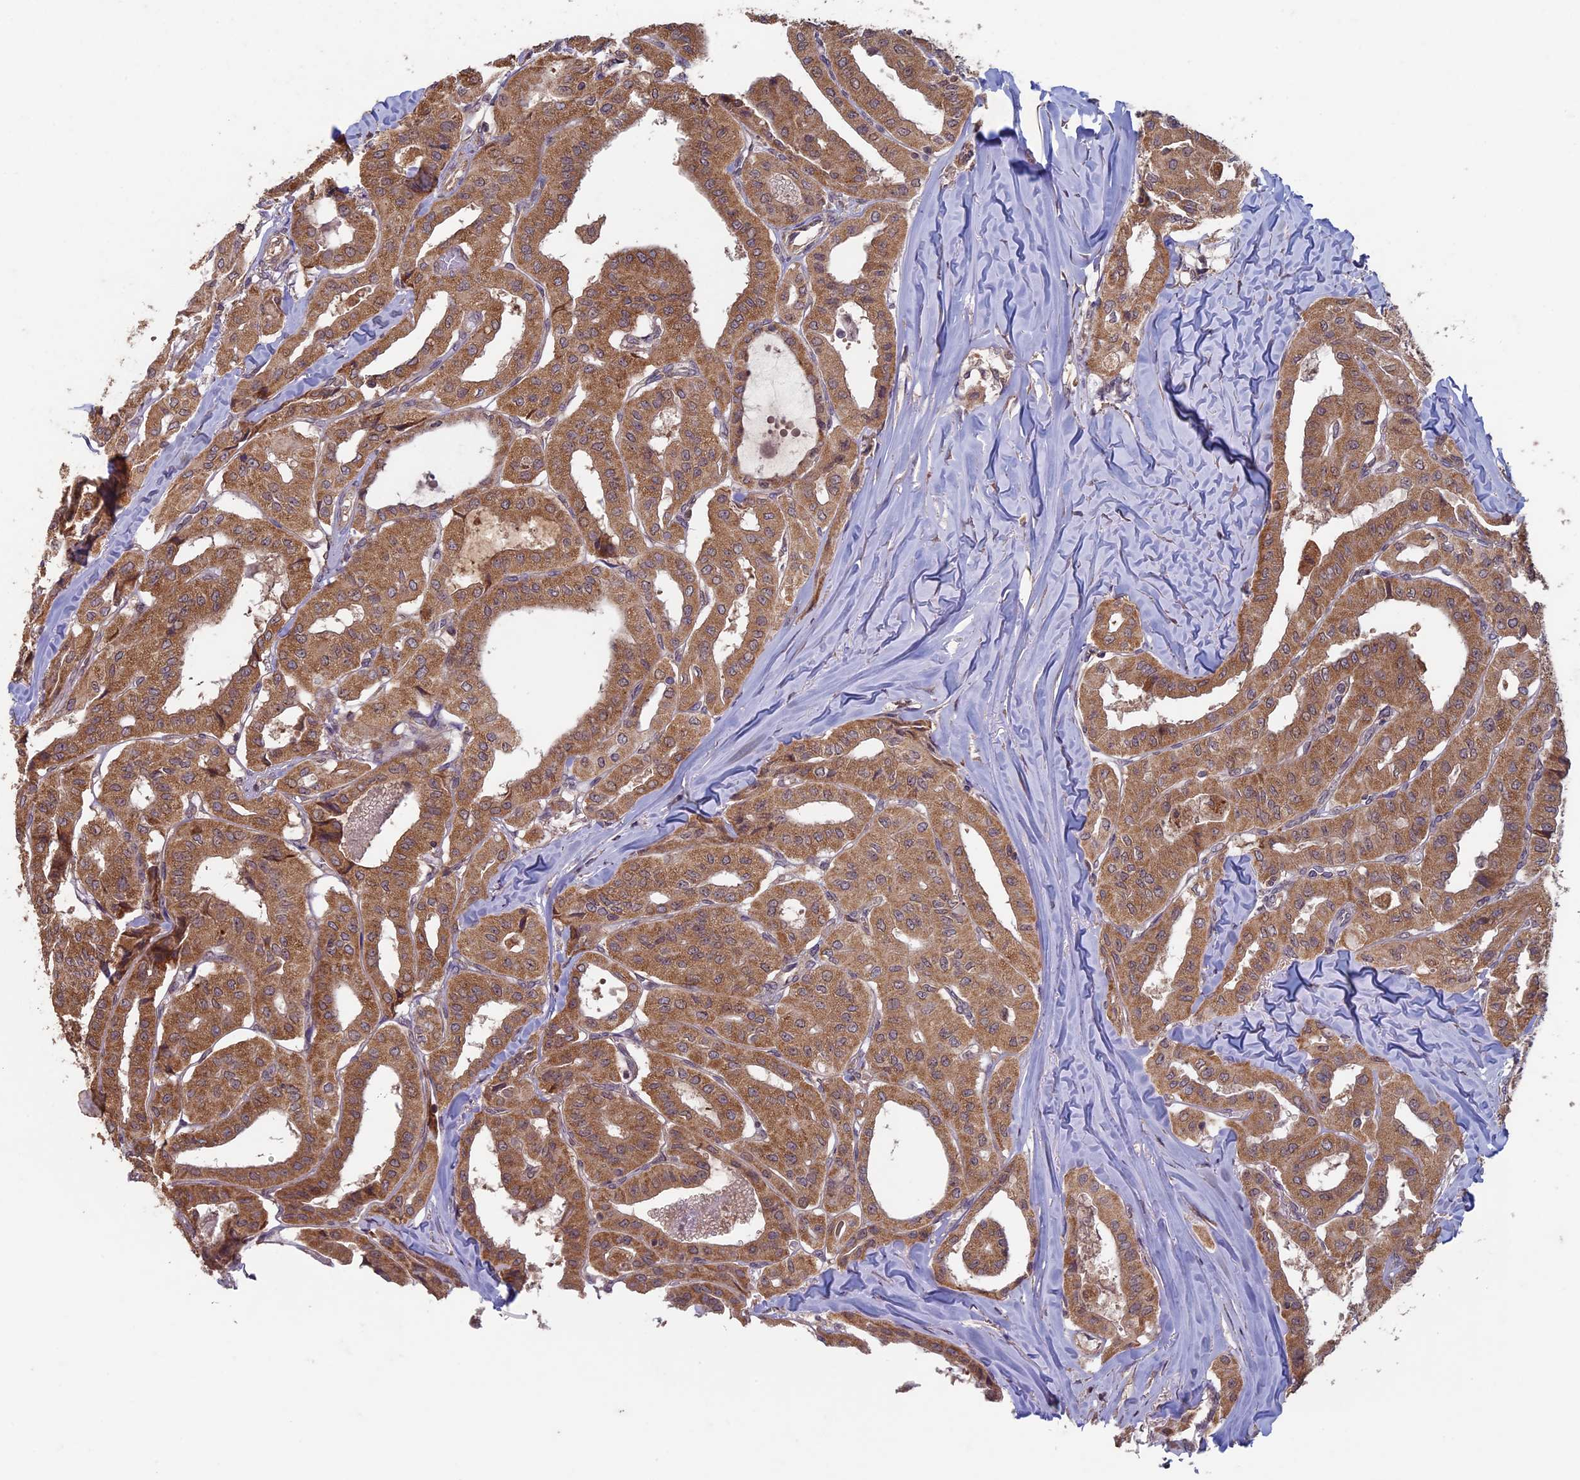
{"staining": {"intensity": "moderate", "quantity": ">75%", "location": "cytoplasmic/membranous"}, "tissue": "thyroid cancer", "cell_type": "Tumor cells", "image_type": "cancer", "snomed": [{"axis": "morphology", "description": "Papillary adenocarcinoma, NOS"}, {"axis": "topography", "description": "Thyroid gland"}], "caption": "Moderate cytoplasmic/membranous positivity is appreciated in about >75% of tumor cells in papillary adenocarcinoma (thyroid).", "gene": "RCCD1", "patient": {"sex": "female", "age": 59}}